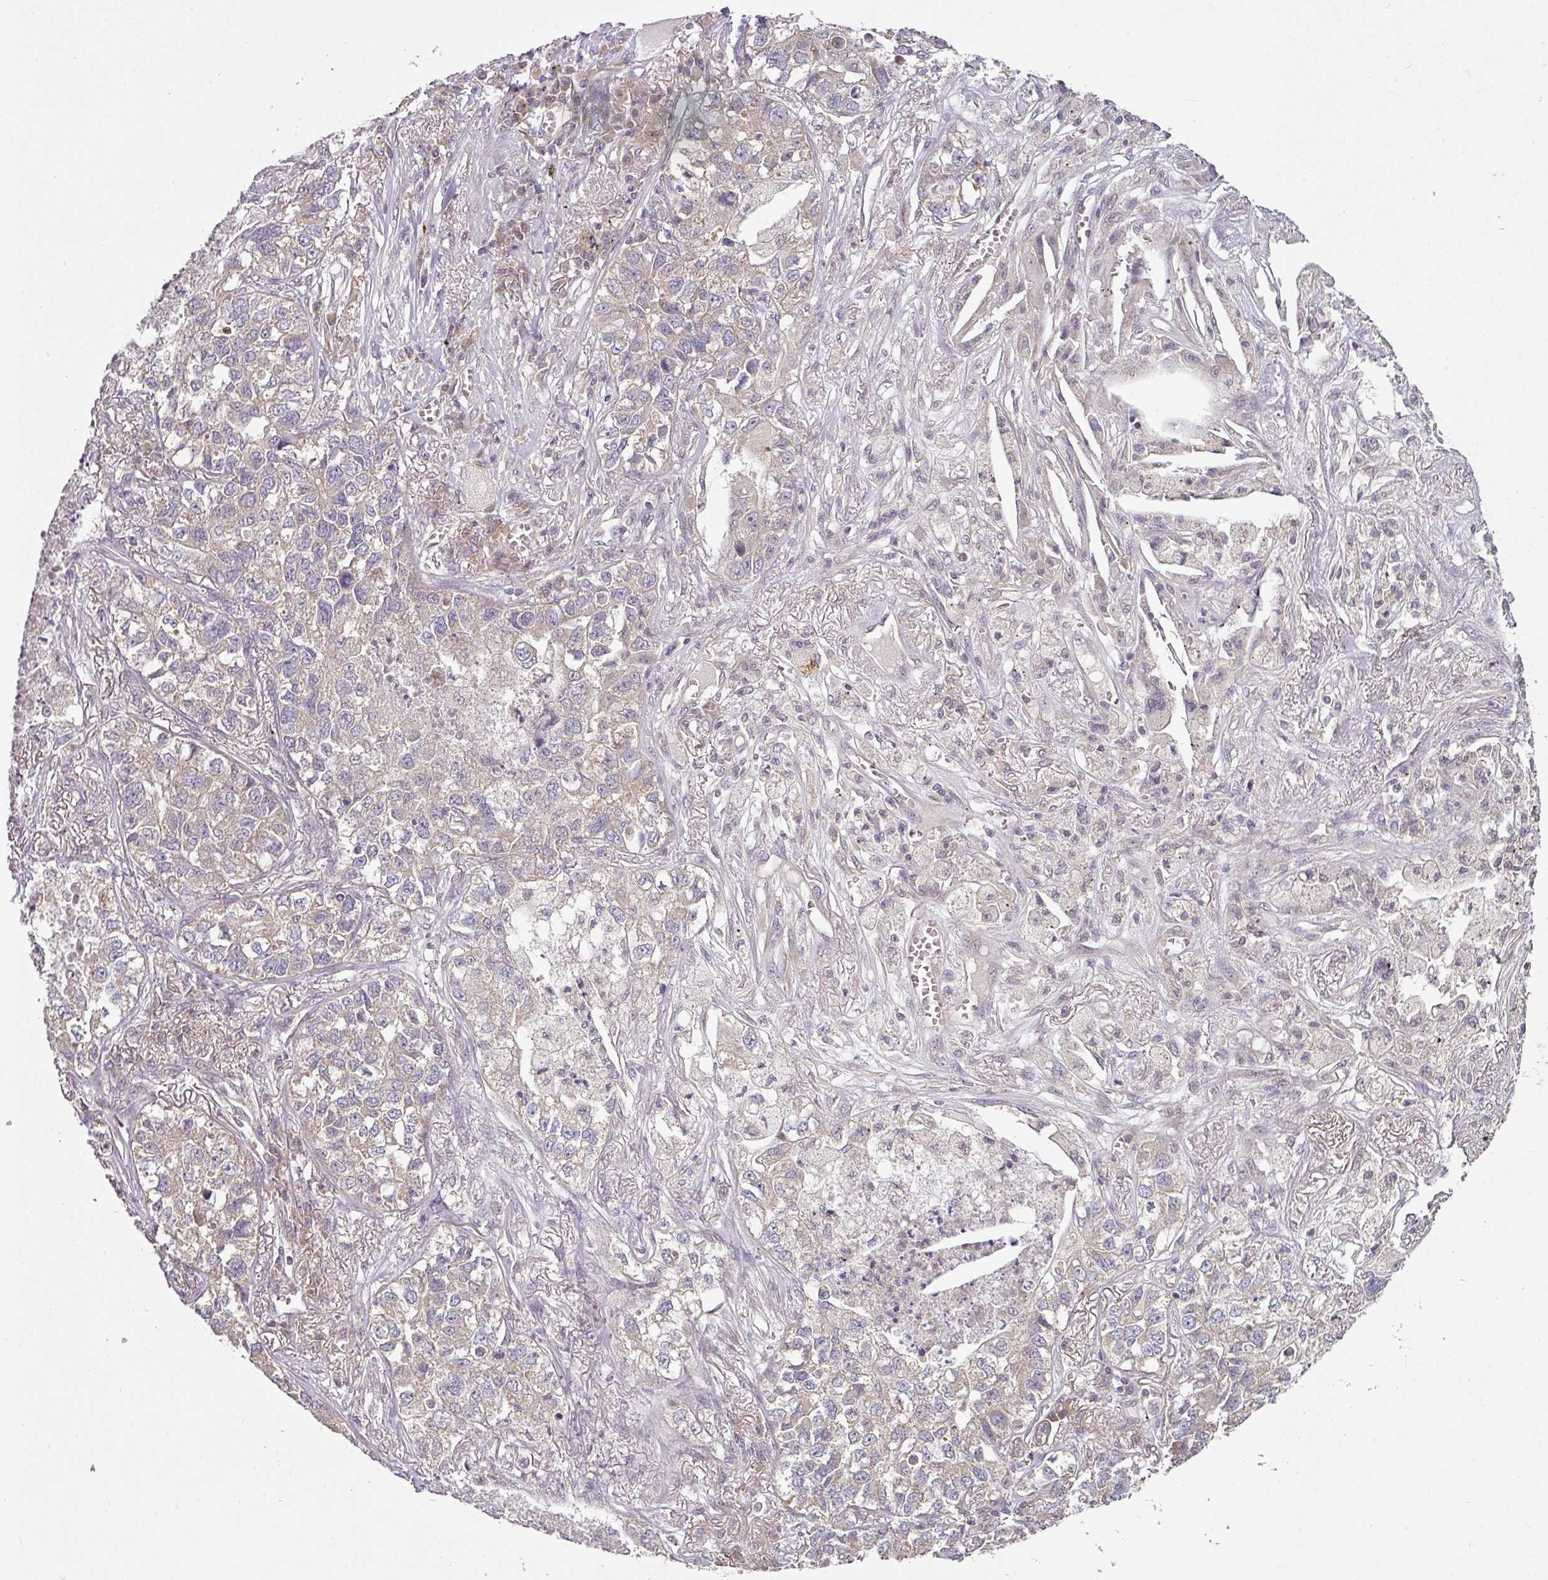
{"staining": {"intensity": "negative", "quantity": "none", "location": "none"}, "tissue": "lung cancer", "cell_type": "Tumor cells", "image_type": "cancer", "snomed": [{"axis": "morphology", "description": "Adenocarcinoma, NOS"}, {"axis": "topography", "description": "Lung"}], "caption": "A histopathology image of human lung adenocarcinoma is negative for staining in tumor cells. Nuclei are stained in blue.", "gene": "MAP2K2", "patient": {"sex": "male", "age": 49}}